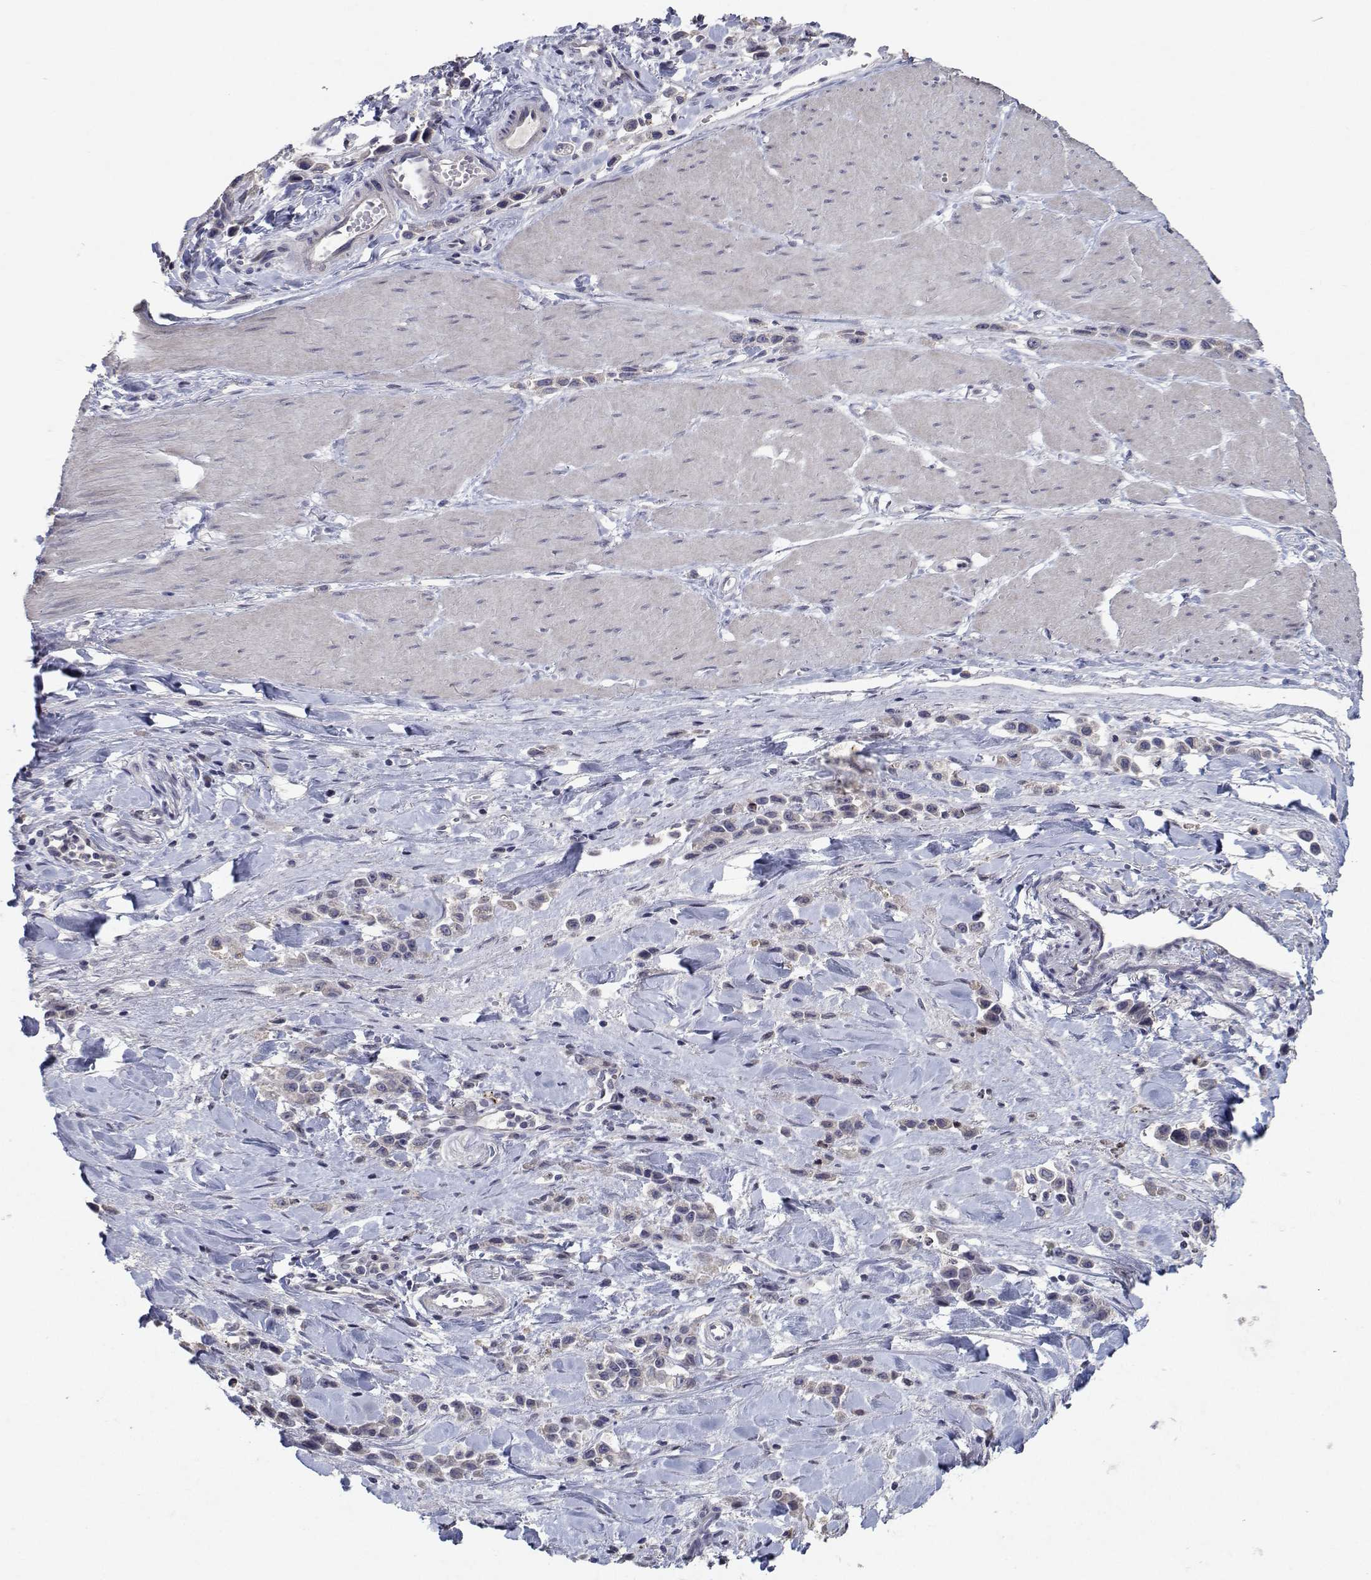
{"staining": {"intensity": "negative", "quantity": "none", "location": "none"}, "tissue": "stomach cancer", "cell_type": "Tumor cells", "image_type": "cancer", "snomed": [{"axis": "morphology", "description": "Adenocarcinoma, NOS"}, {"axis": "topography", "description": "Stomach"}], "caption": "A micrograph of human stomach cancer (adenocarcinoma) is negative for staining in tumor cells.", "gene": "RBPJL", "patient": {"sex": "male", "age": 47}}